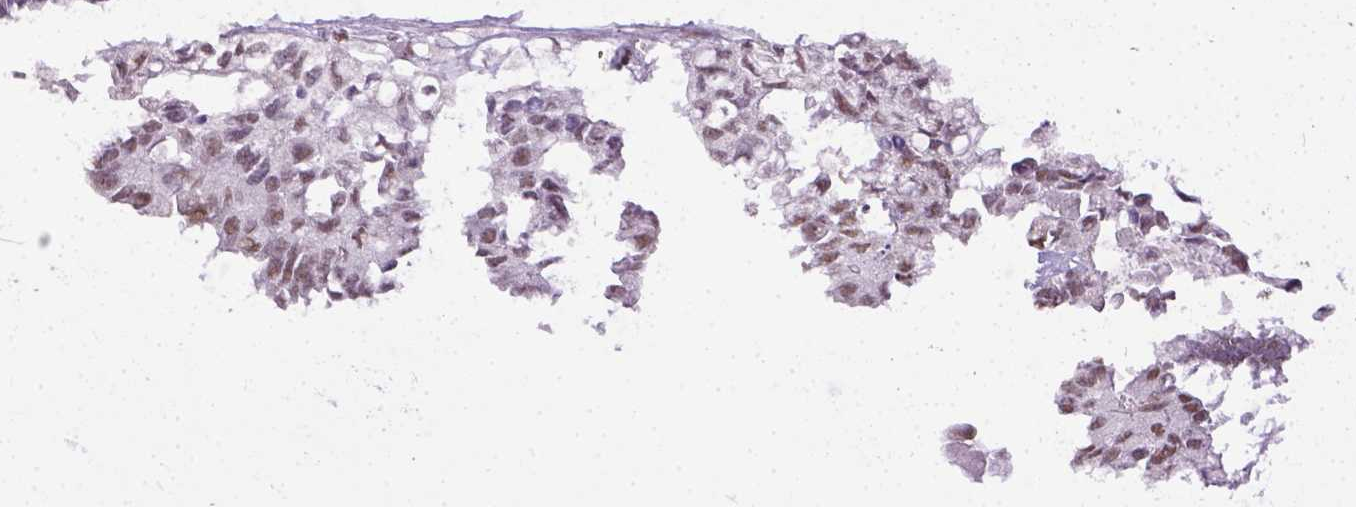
{"staining": {"intensity": "weak", "quantity": "25%-75%", "location": "cytoplasmic/membranous"}, "tissue": "colorectal cancer", "cell_type": "Tumor cells", "image_type": "cancer", "snomed": [{"axis": "morphology", "description": "Adenocarcinoma, NOS"}, {"axis": "topography", "description": "Colon"}, {"axis": "topography", "description": "Rectum"}], "caption": "Human adenocarcinoma (colorectal) stained with a protein marker reveals weak staining in tumor cells.", "gene": "ERCC1", "patient": {"sex": "male", "age": 57}}